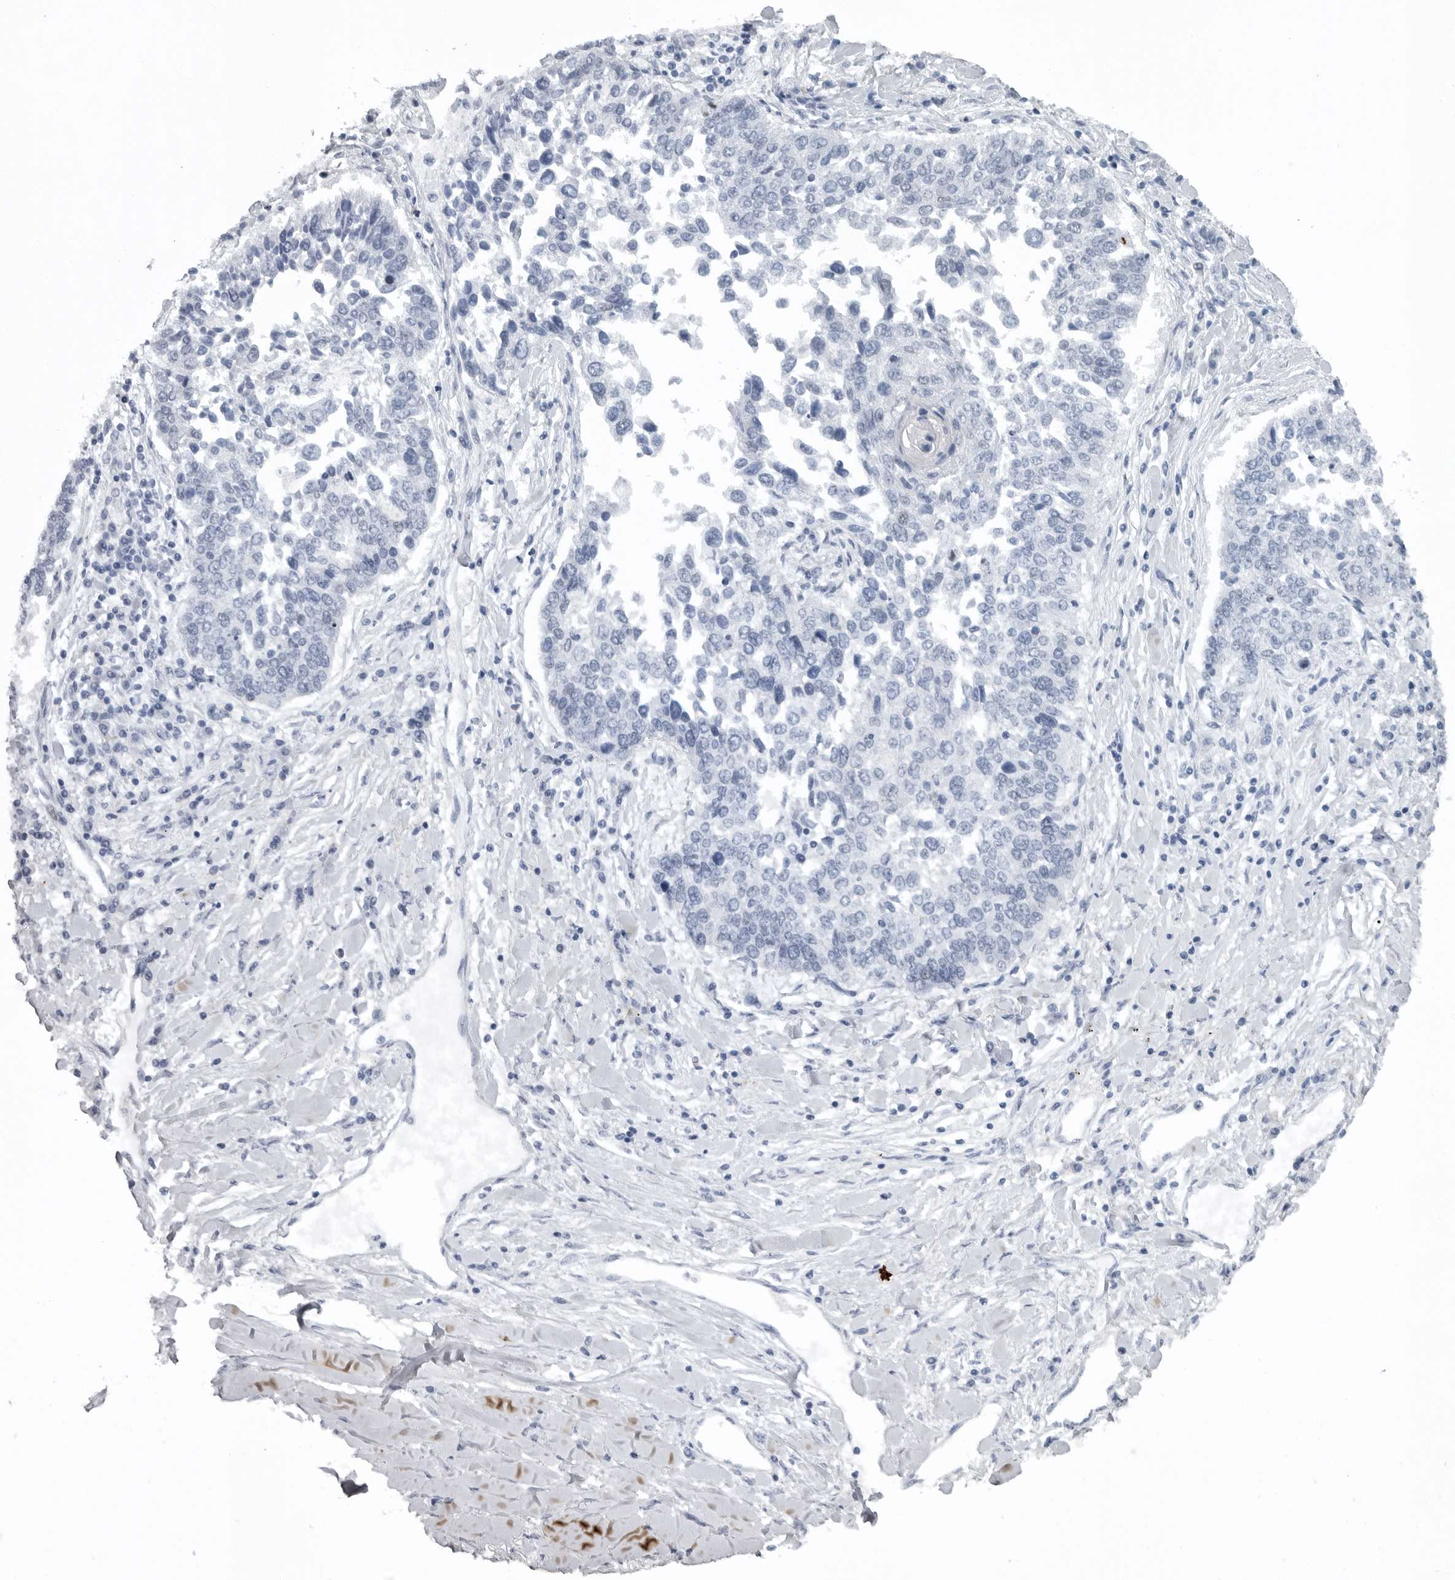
{"staining": {"intensity": "negative", "quantity": "none", "location": "none"}, "tissue": "lung cancer", "cell_type": "Tumor cells", "image_type": "cancer", "snomed": [{"axis": "morphology", "description": "Normal tissue, NOS"}, {"axis": "morphology", "description": "Squamous cell carcinoma, NOS"}, {"axis": "topography", "description": "Cartilage tissue"}, {"axis": "topography", "description": "Bronchus"}, {"axis": "topography", "description": "Lung"}, {"axis": "topography", "description": "Peripheral nerve tissue"}], "caption": "Lung squamous cell carcinoma stained for a protein using immunohistochemistry reveals no expression tumor cells.", "gene": "HMGN3", "patient": {"sex": "female", "age": 49}}